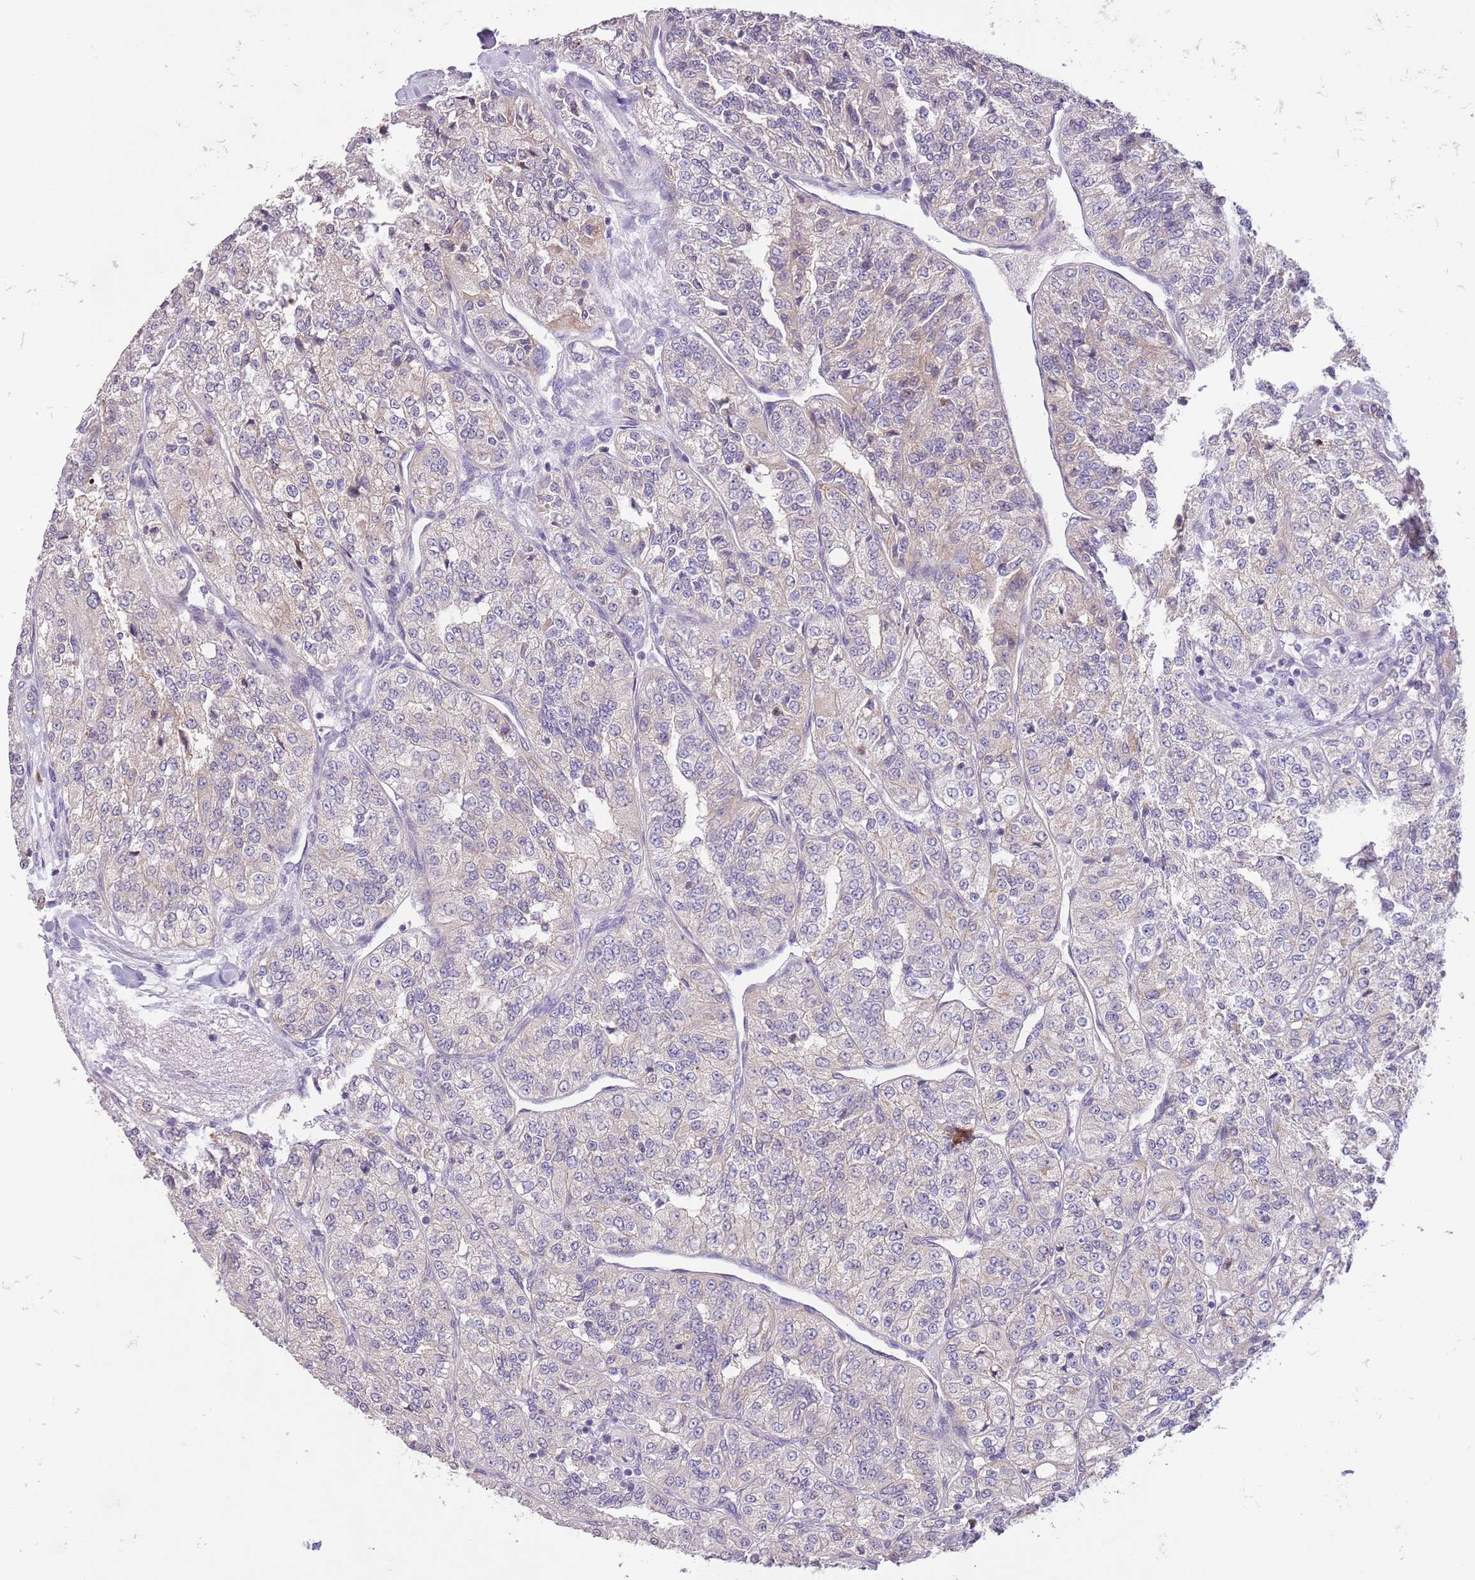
{"staining": {"intensity": "negative", "quantity": "none", "location": "none"}, "tissue": "renal cancer", "cell_type": "Tumor cells", "image_type": "cancer", "snomed": [{"axis": "morphology", "description": "Adenocarcinoma, NOS"}, {"axis": "topography", "description": "Kidney"}], "caption": "A histopathology image of renal cancer stained for a protein exhibits no brown staining in tumor cells. (Stains: DAB IHC with hematoxylin counter stain, Microscopy: brightfield microscopy at high magnification).", "gene": "ZNF658", "patient": {"sex": "female", "age": 63}}